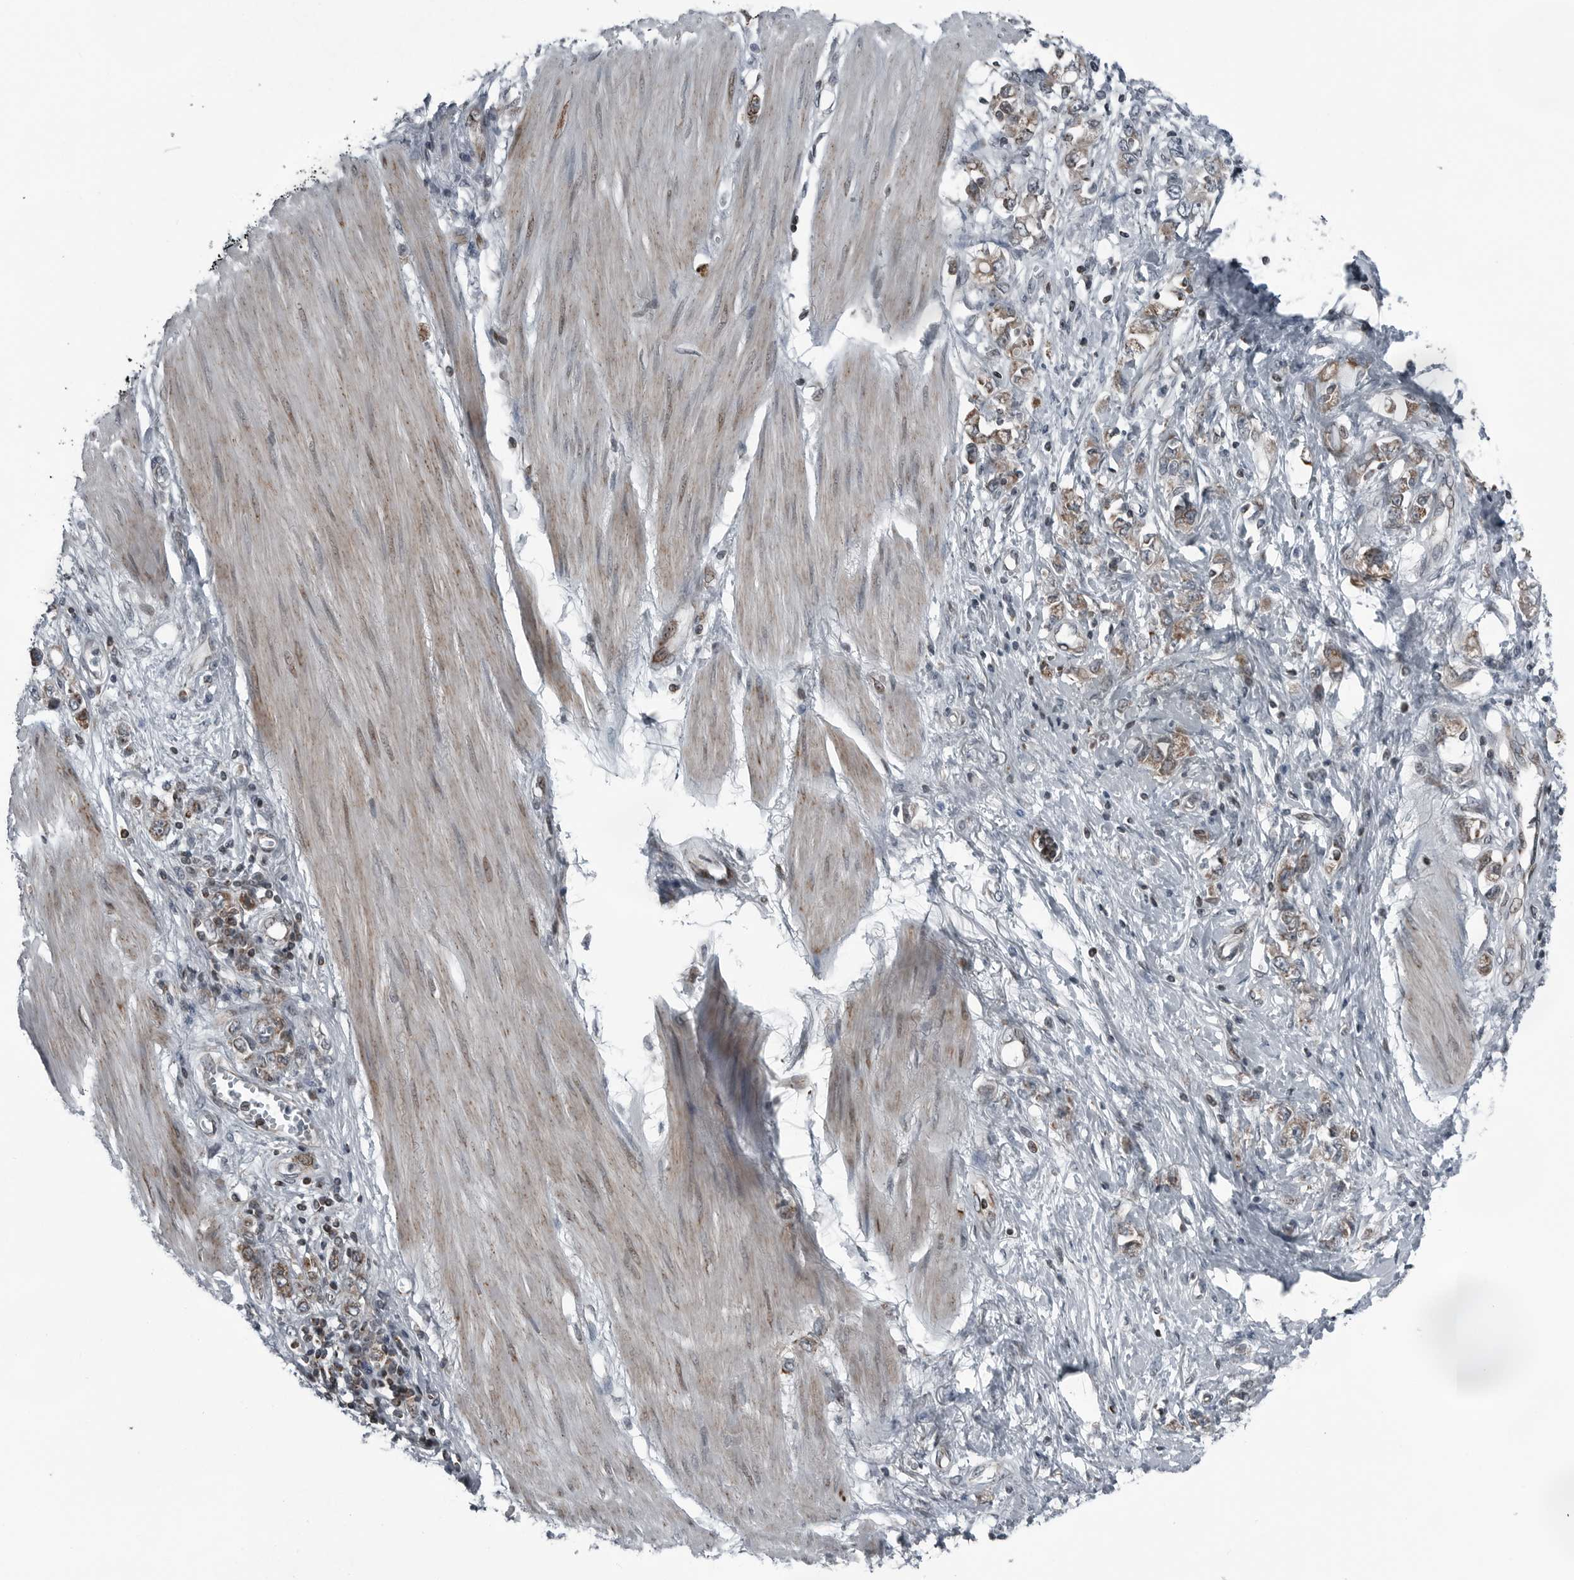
{"staining": {"intensity": "weak", "quantity": ">75%", "location": "cytoplasmic/membranous"}, "tissue": "stomach cancer", "cell_type": "Tumor cells", "image_type": "cancer", "snomed": [{"axis": "morphology", "description": "Adenocarcinoma, NOS"}, {"axis": "topography", "description": "Stomach"}], "caption": "Protein staining of stomach cancer (adenocarcinoma) tissue displays weak cytoplasmic/membranous positivity in about >75% of tumor cells. (brown staining indicates protein expression, while blue staining denotes nuclei).", "gene": "GAK", "patient": {"sex": "female", "age": 76}}